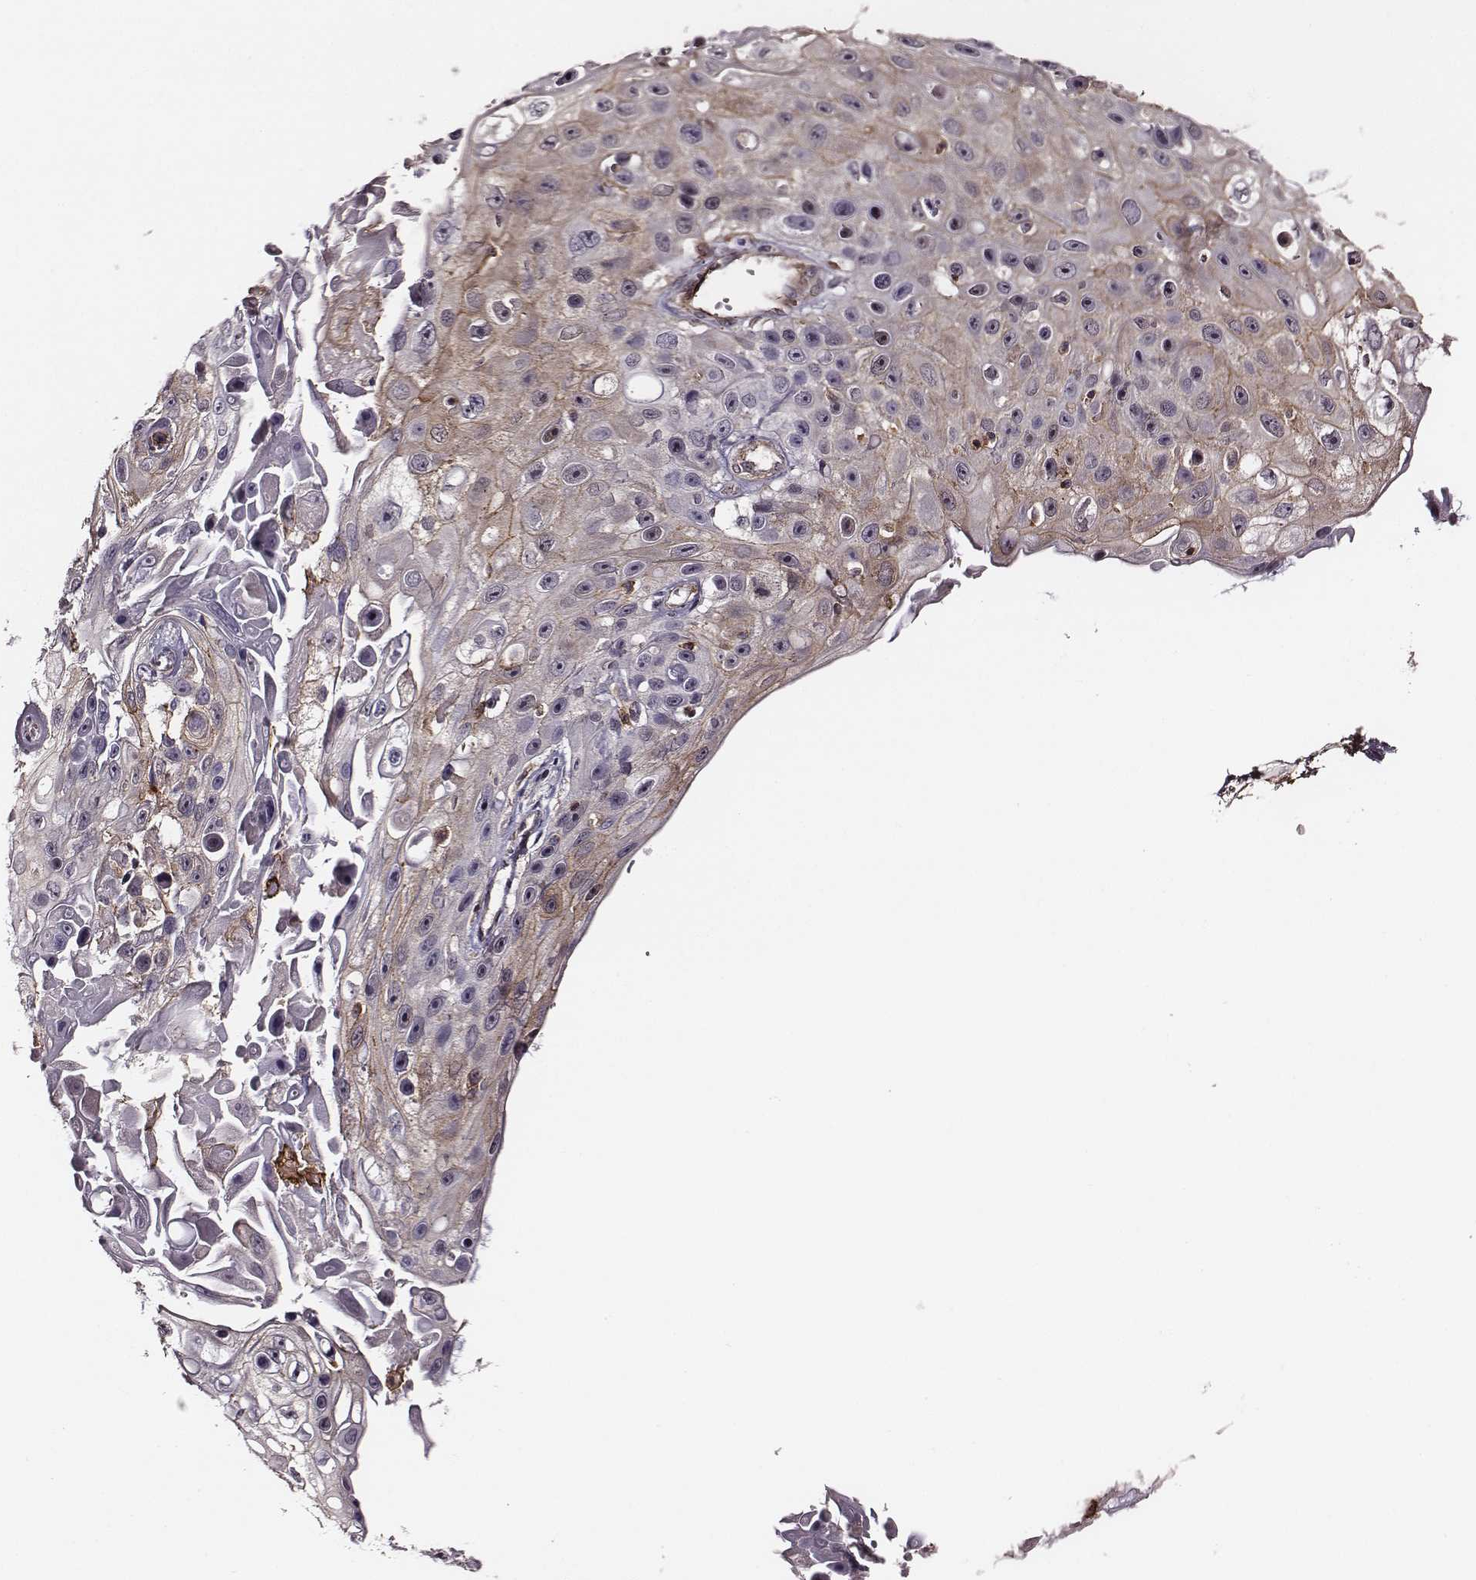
{"staining": {"intensity": "weak", "quantity": "<25%", "location": "cytoplasmic/membranous"}, "tissue": "skin cancer", "cell_type": "Tumor cells", "image_type": "cancer", "snomed": [{"axis": "morphology", "description": "Squamous cell carcinoma, NOS"}, {"axis": "topography", "description": "Skin"}], "caption": "Immunohistochemistry of human squamous cell carcinoma (skin) demonstrates no staining in tumor cells. (DAB (3,3'-diaminobenzidine) IHC with hematoxylin counter stain).", "gene": "ZYX", "patient": {"sex": "male", "age": 82}}